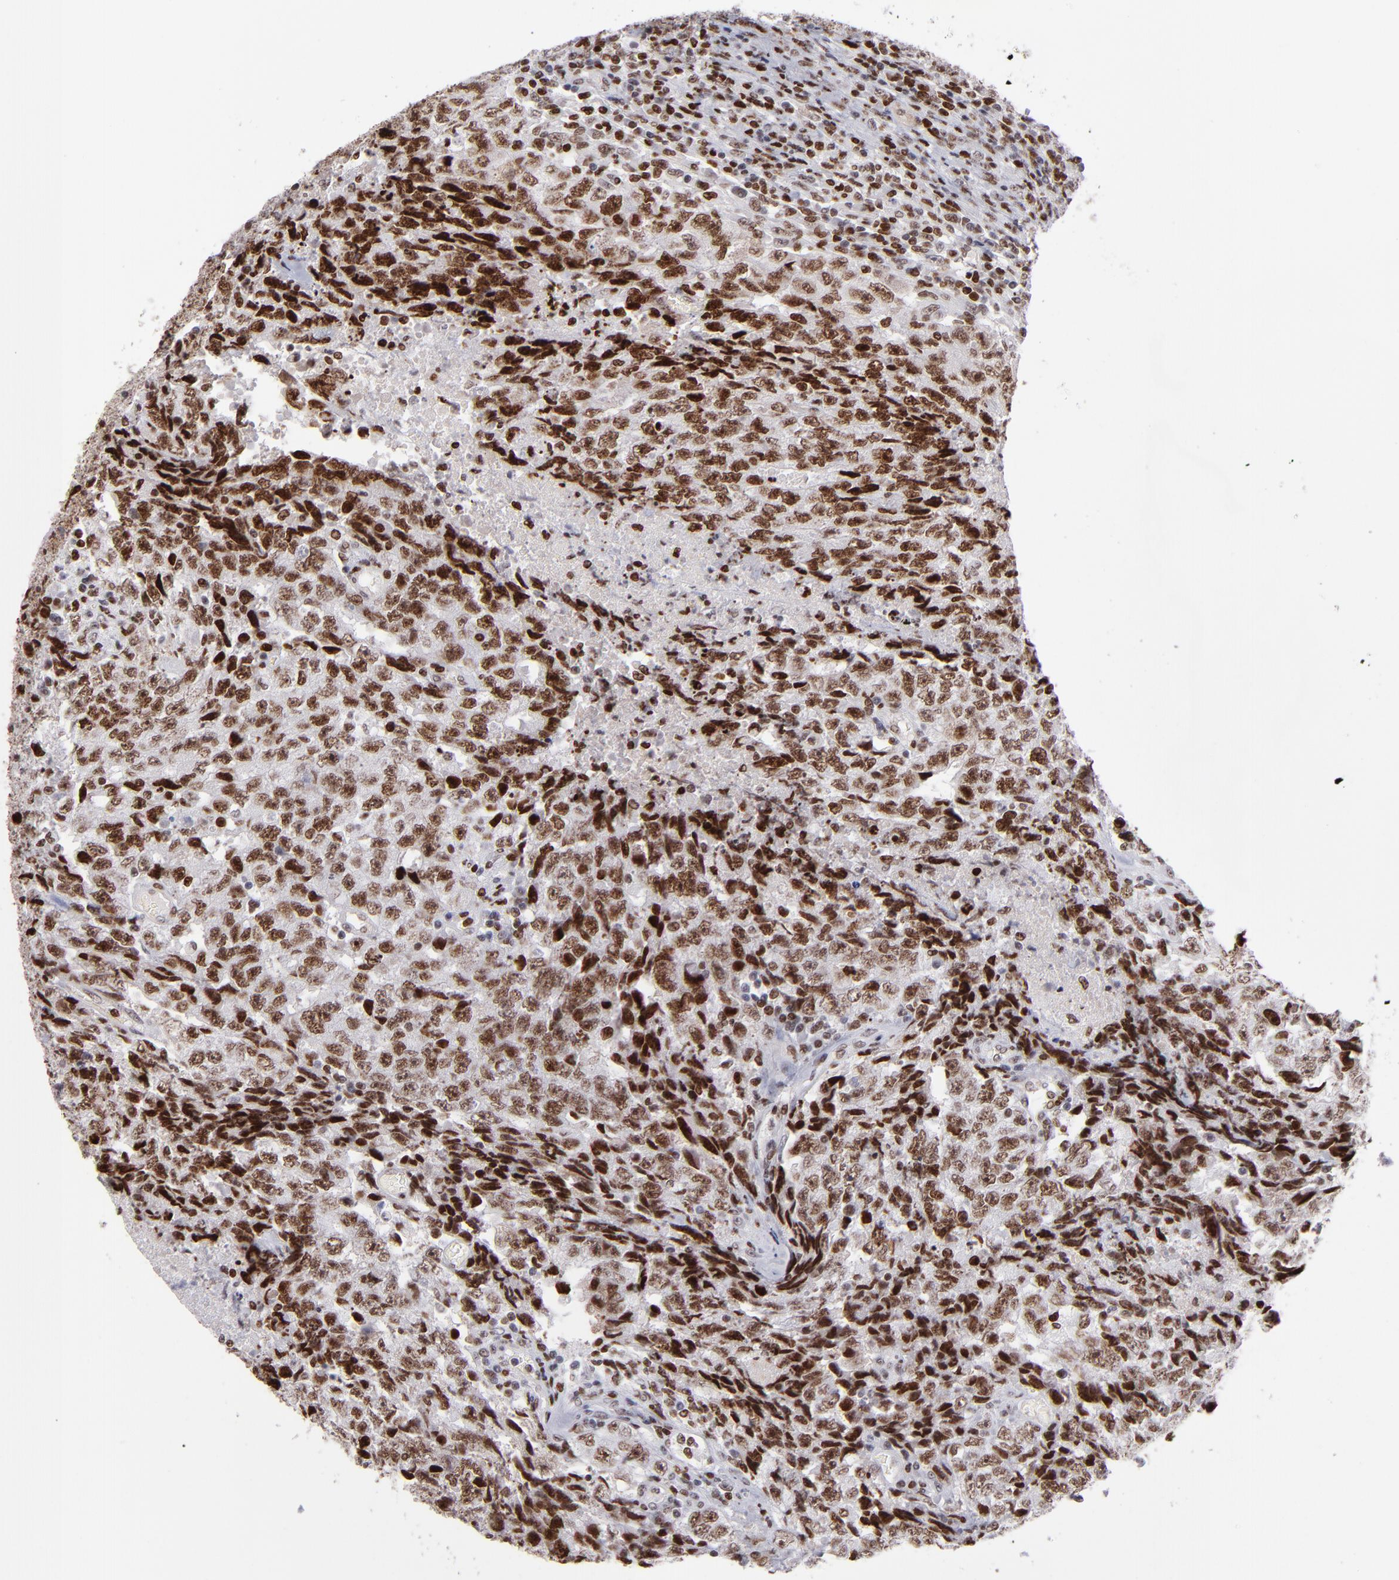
{"staining": {"intensity": "strong", "quantity": ">75%", "location": "nuclear"}, "tissue": "testis cancer", "cell_type": "Tumor cells", "image_type": "cancer", "snomed": [{"axis": "morphology", "description": "Necrosis, NOS"}, {"axis": "morphology", "description": "Carcinoma, Embryonal, NOS"}, {"axis": "topography", "description": "Testis"}], "caption": "Human testis cancer (embryonal carcinoma) stained with a brown dye shows strong nuclear positive staining in about >75% of tumor cells.", "gene": "POLA1", "patient": {"sex": "male", "age": 19}}